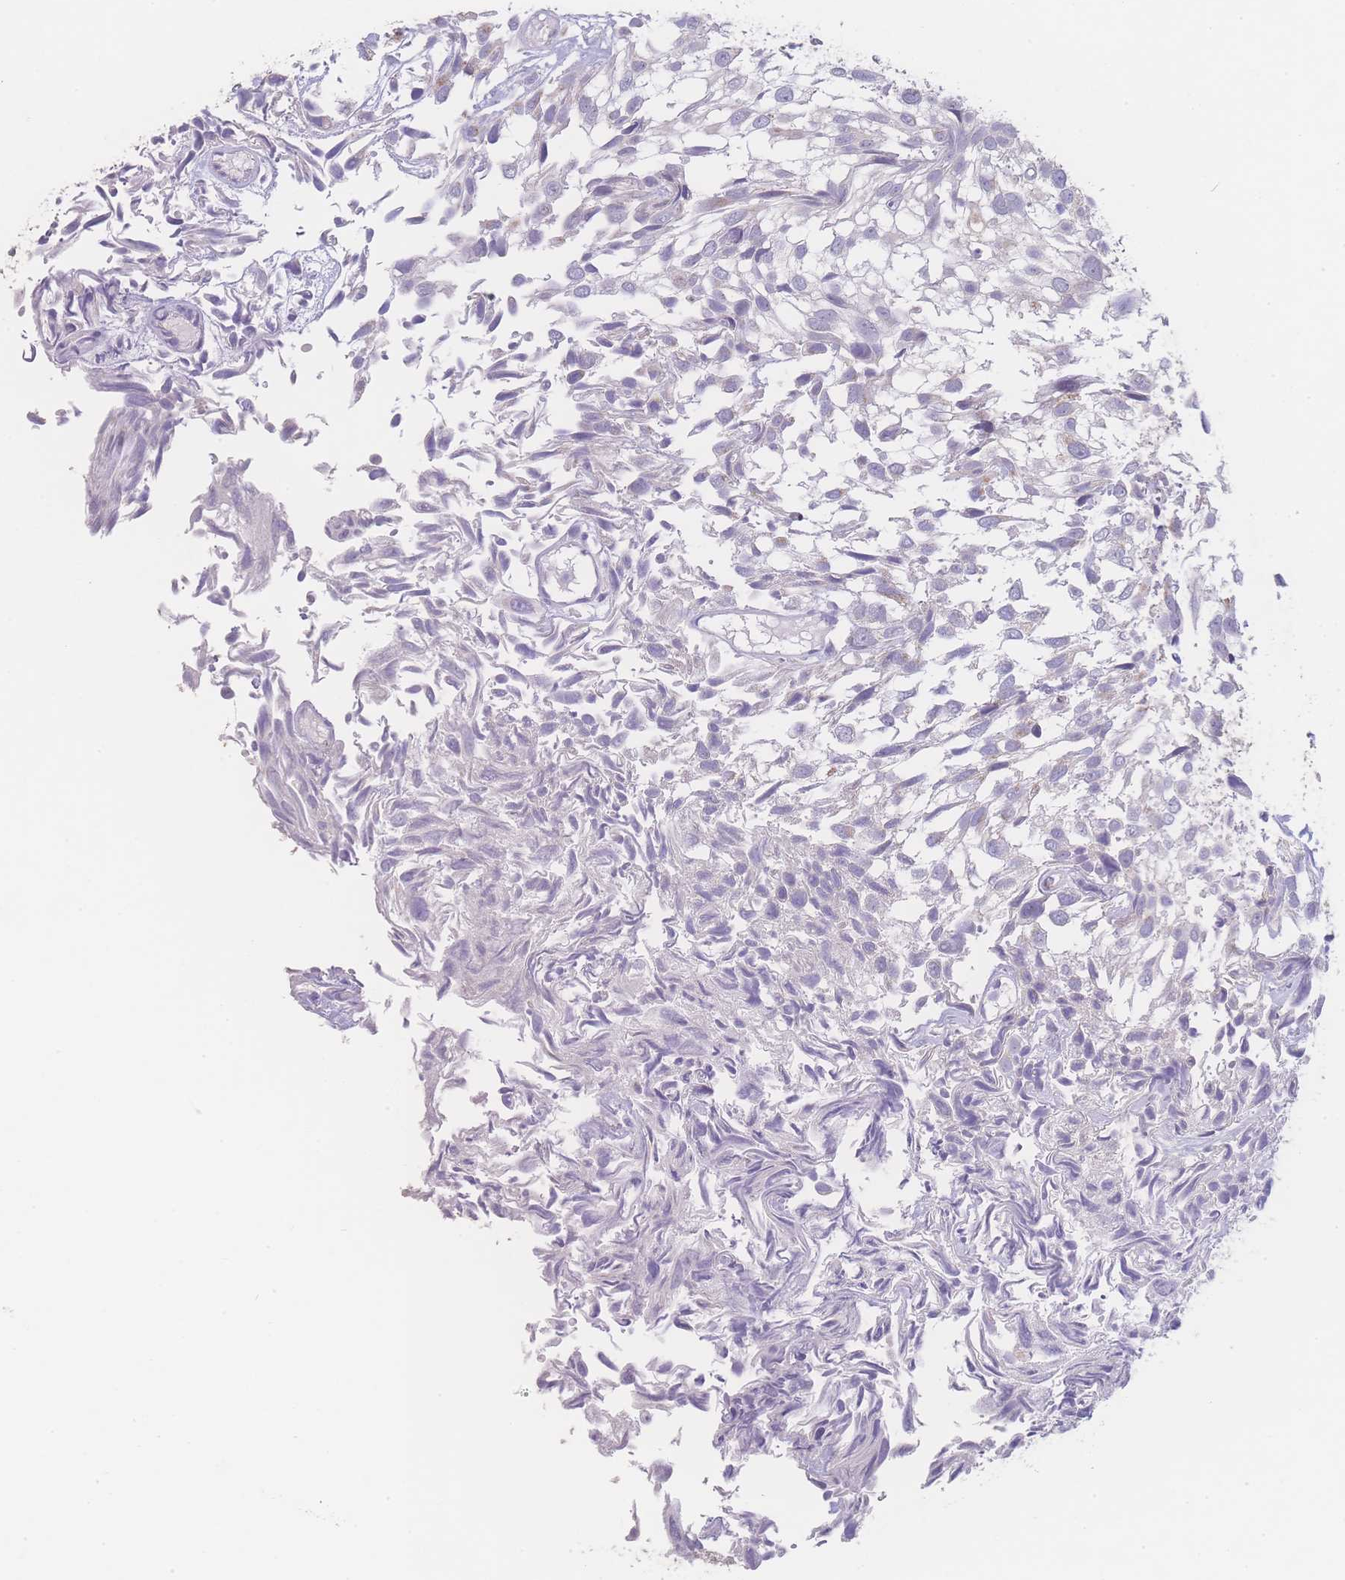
{"staining": {"intensity": "negative", "quantity": "none", "location": "none"}, "tissue": "urothelial cancer", "cell_type": "Tumor cells", "image_type": "cancer", "snomed": [{"axis": "morphology", "description": "Urothelial carcinoma, High grade"}, {"axis": "topography", "description": "Urinary bladder"}], "caption": "Human urothelial carcinoma (high-grade) stained for a protein using IHC reveals no staining in tumor cells.", "gene": "GIPR", "patient": {"sex": "male", "age": 56}}